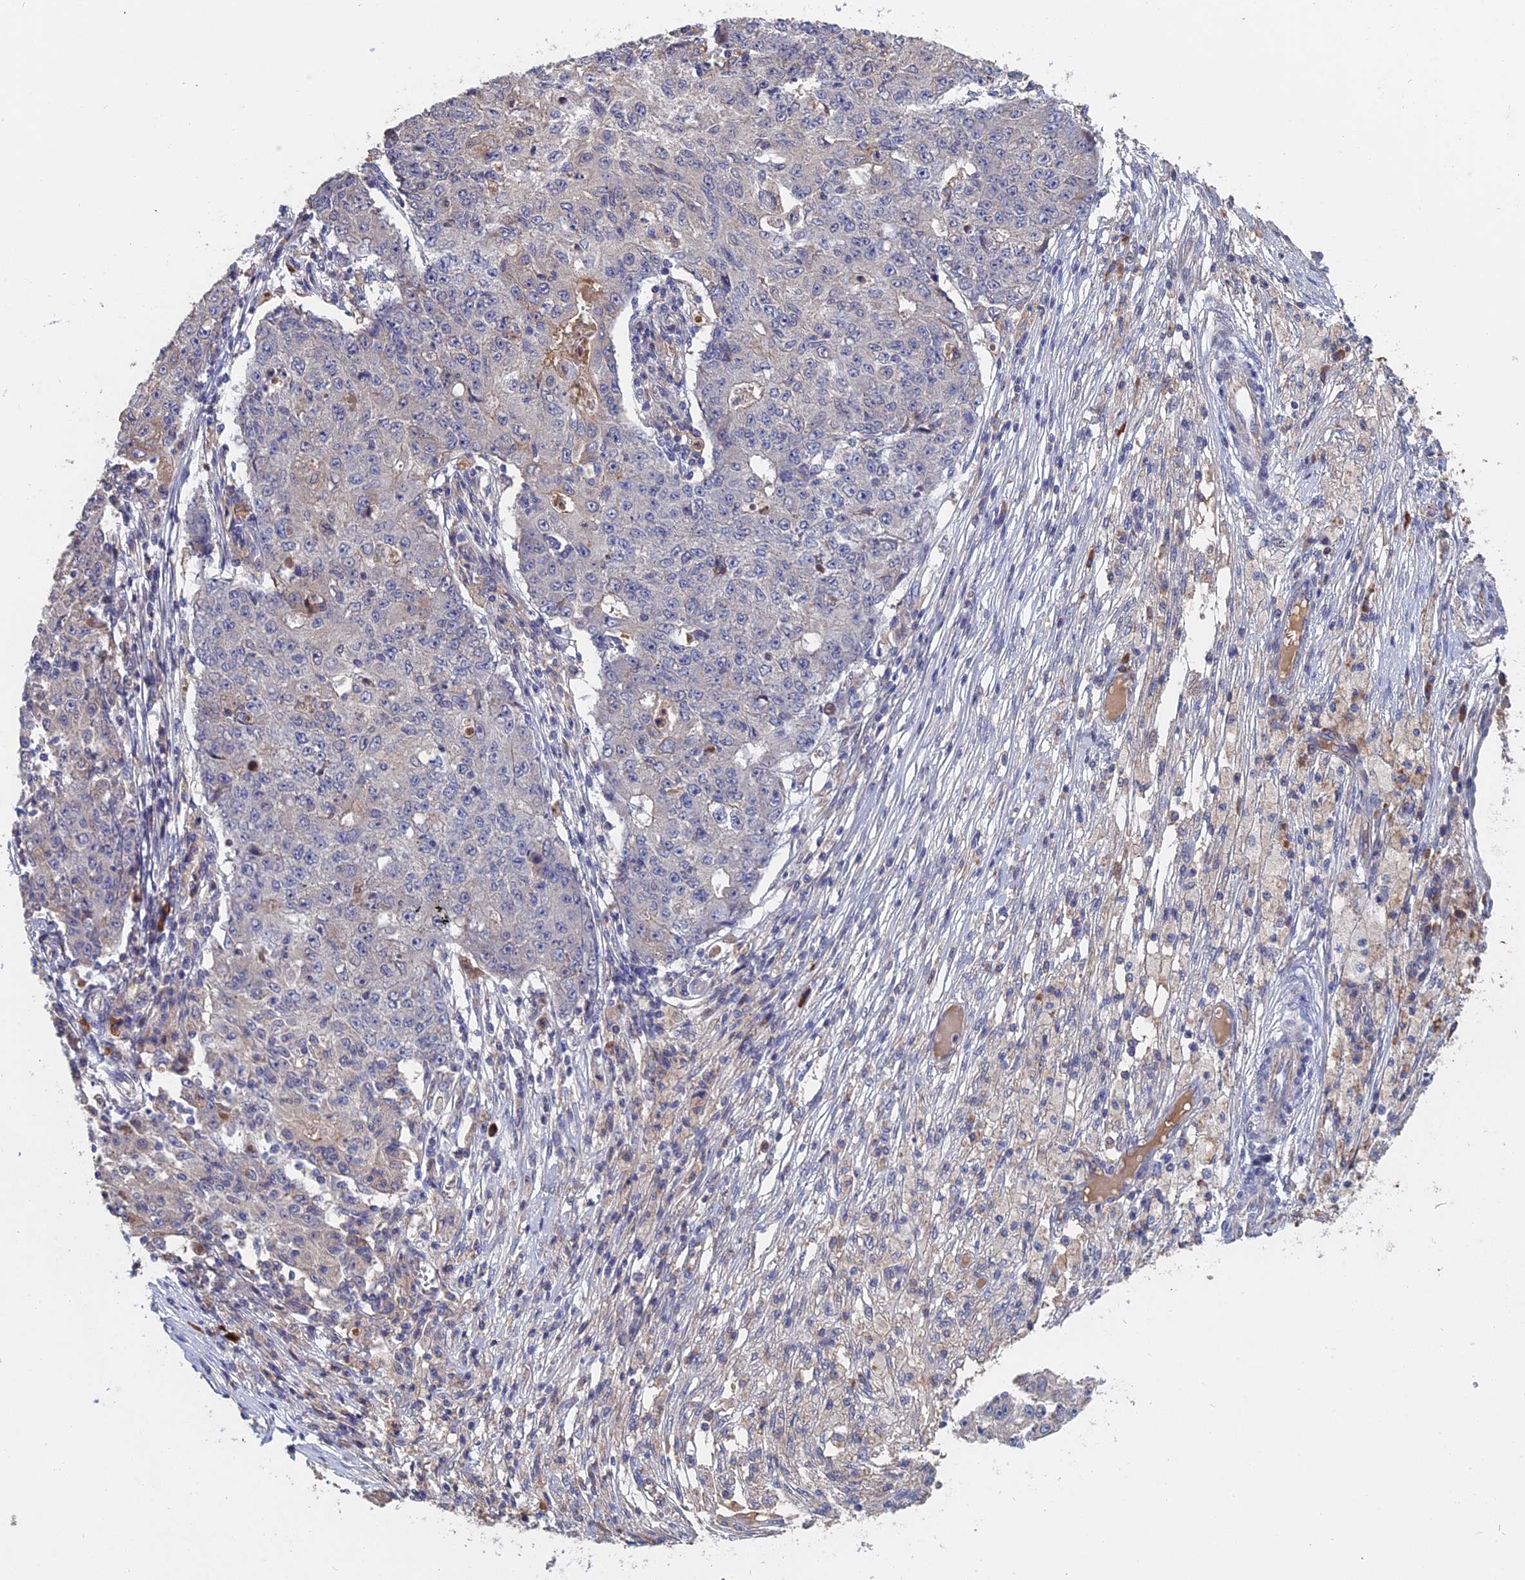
{"staining": {"intensity": "negative", "quantity": "none", "location": "none"}, "tissue": "ovarian cancer", "cell_type": "Tumor cells", "image_type": "cancer", "snomed": [{"axis": "morphology", "description": "Carcinoma, endometroid"}, {"axis": "topography", "description": "Ovary"}], "caption": "High magnification brightfield microscopy of endometroid carcinoma (ovarian) stained with DAB (3,3'-diaminobenzidine) (brown) and counterstained with hematoxylin (blue): tumor cells show no significant positivity.", "gene": "SLC33A1", "patient": {"sex": "female", "age": 42}}